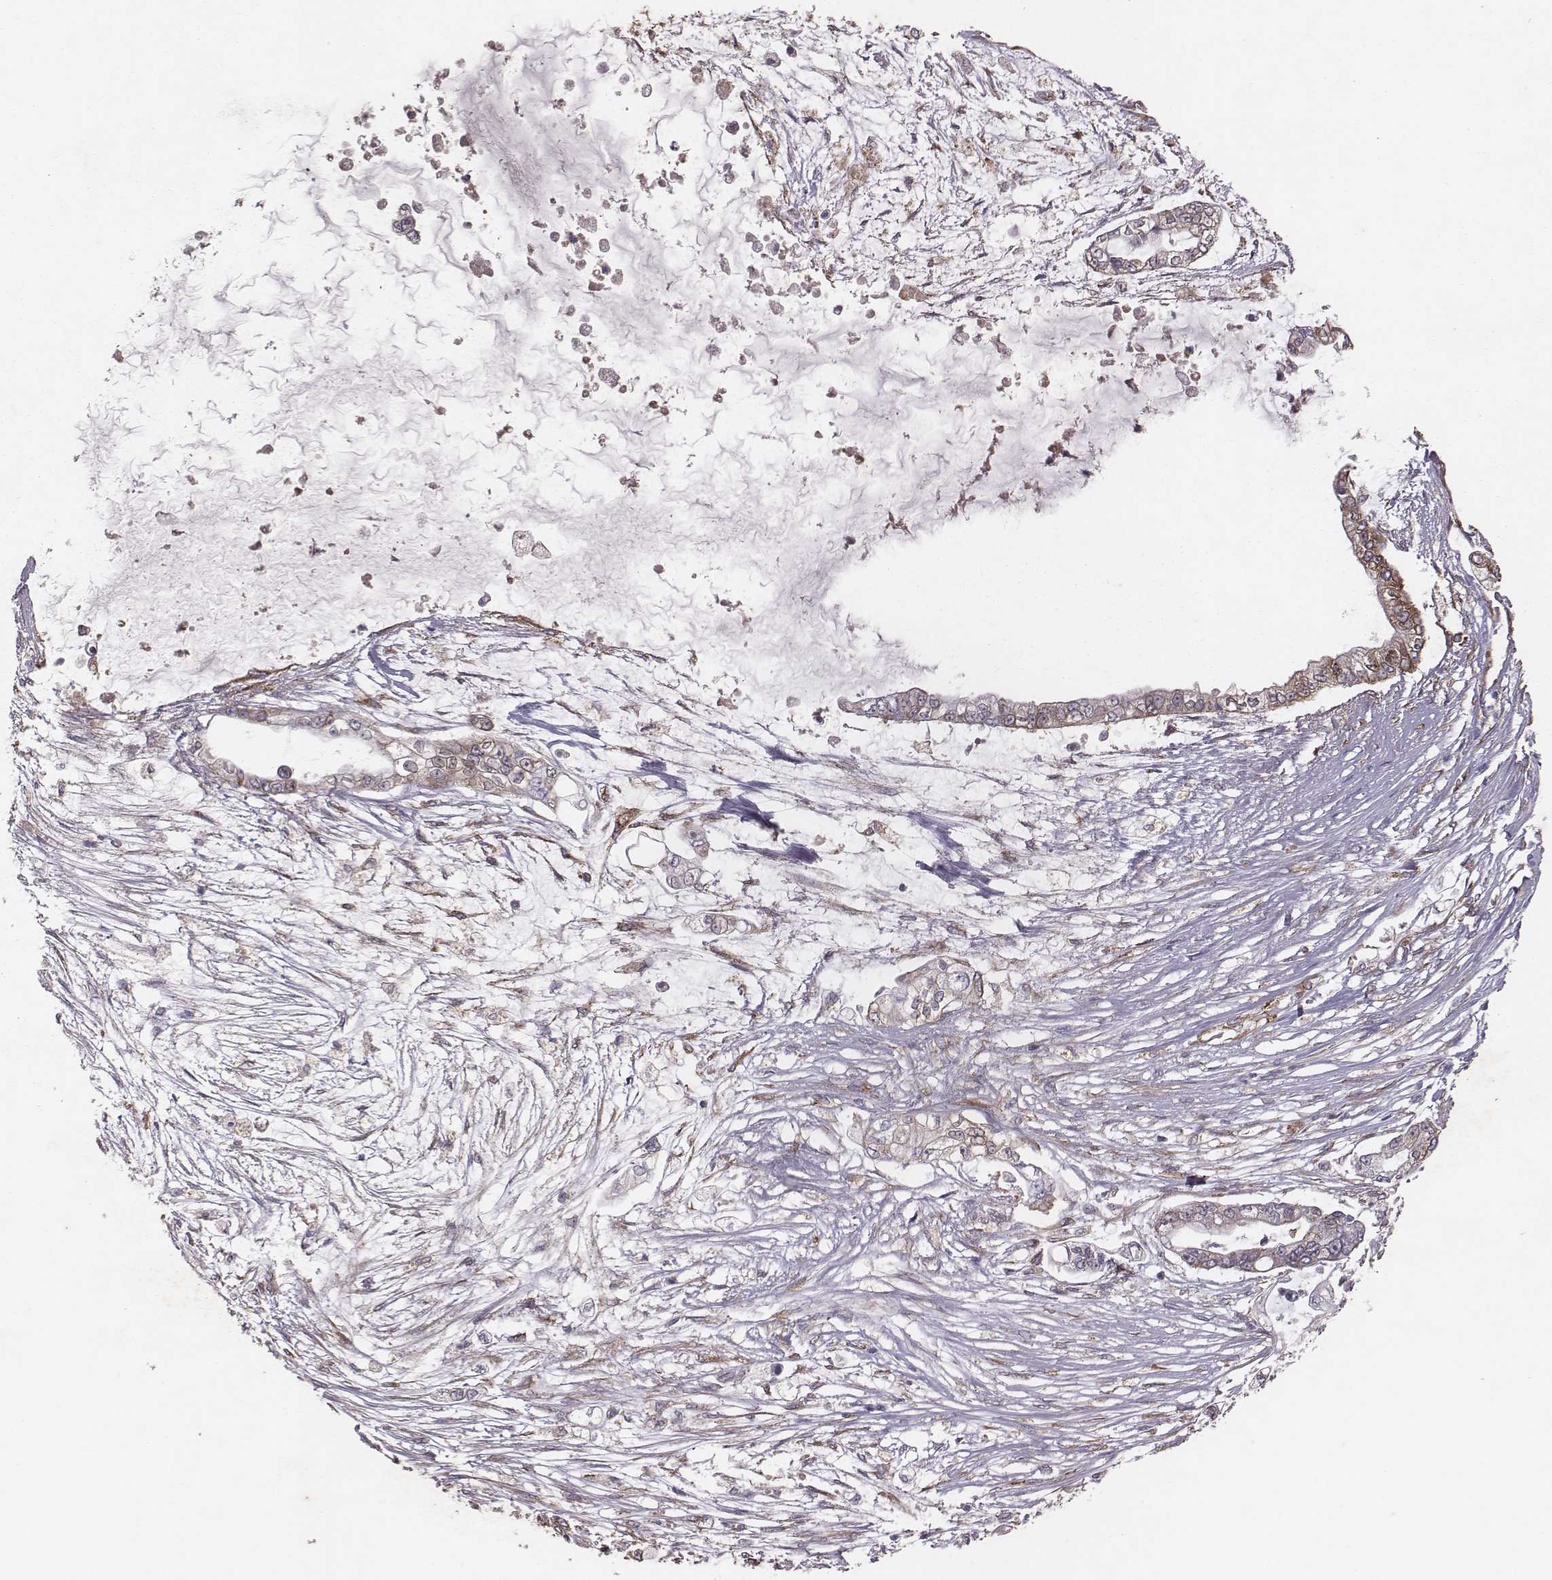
{"staining": {"intensity": "strong", "quantity": "25%-75%", "location": "cytoplasmic/membranous"}, "tissue": "pancreatic cancer", "cell_type": "Tumor cells", "image_type": "cancer", "snomed": [{"axis": "morphology", "description": "Adenocarcinoma, NOS"}, {"axis": "topography", "description": "Pancreas"}], "caption": "Human pancreatic cancer stained with a protein marker shows strong staining in tumor cells.", "gene": "TXLNA", "patient": {"sex": "female", "age": 69}}